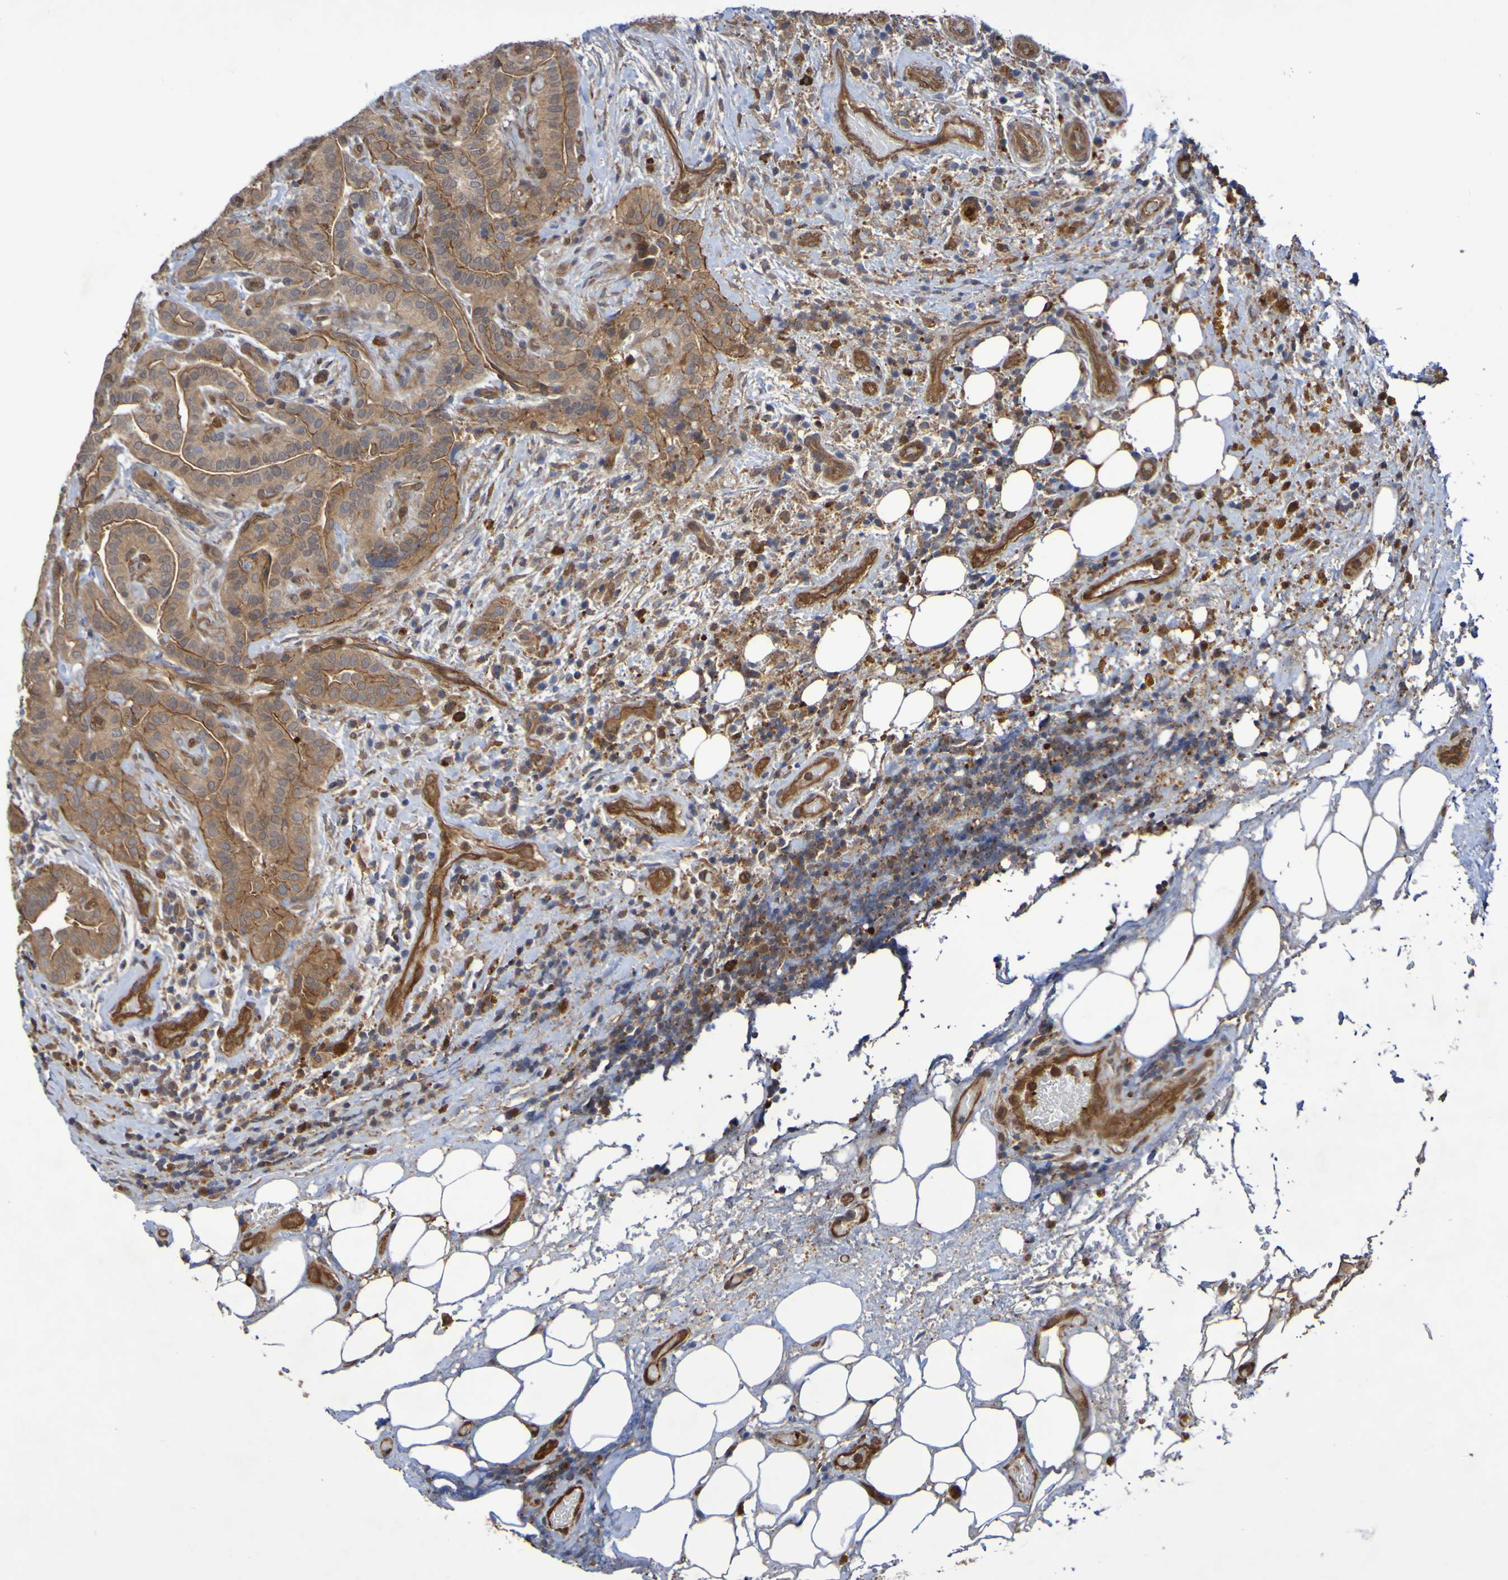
{"staining": {"intensity": "moderate", "quantity": ">75%", "location": "cytoplasmic/membranous"}, "tissue": "thyroid cancer", "cell_type": "Tumor cells", "image_type": "cancer", "snomed": [{"axis": "morphology", "description": "Papillary adenocarcinoma, NOS"}, {"axis": "topography", "description": "Thyroid gland"}], "caption": "The immunohistochemical stain shows moderate cytoplasmic/membranous expression in tumor cells of thyroid cancer (papillary adenocarcinoma) tissue.", "gene": "SERPINB6", "patient": {"sex": "male", "age": 77}}